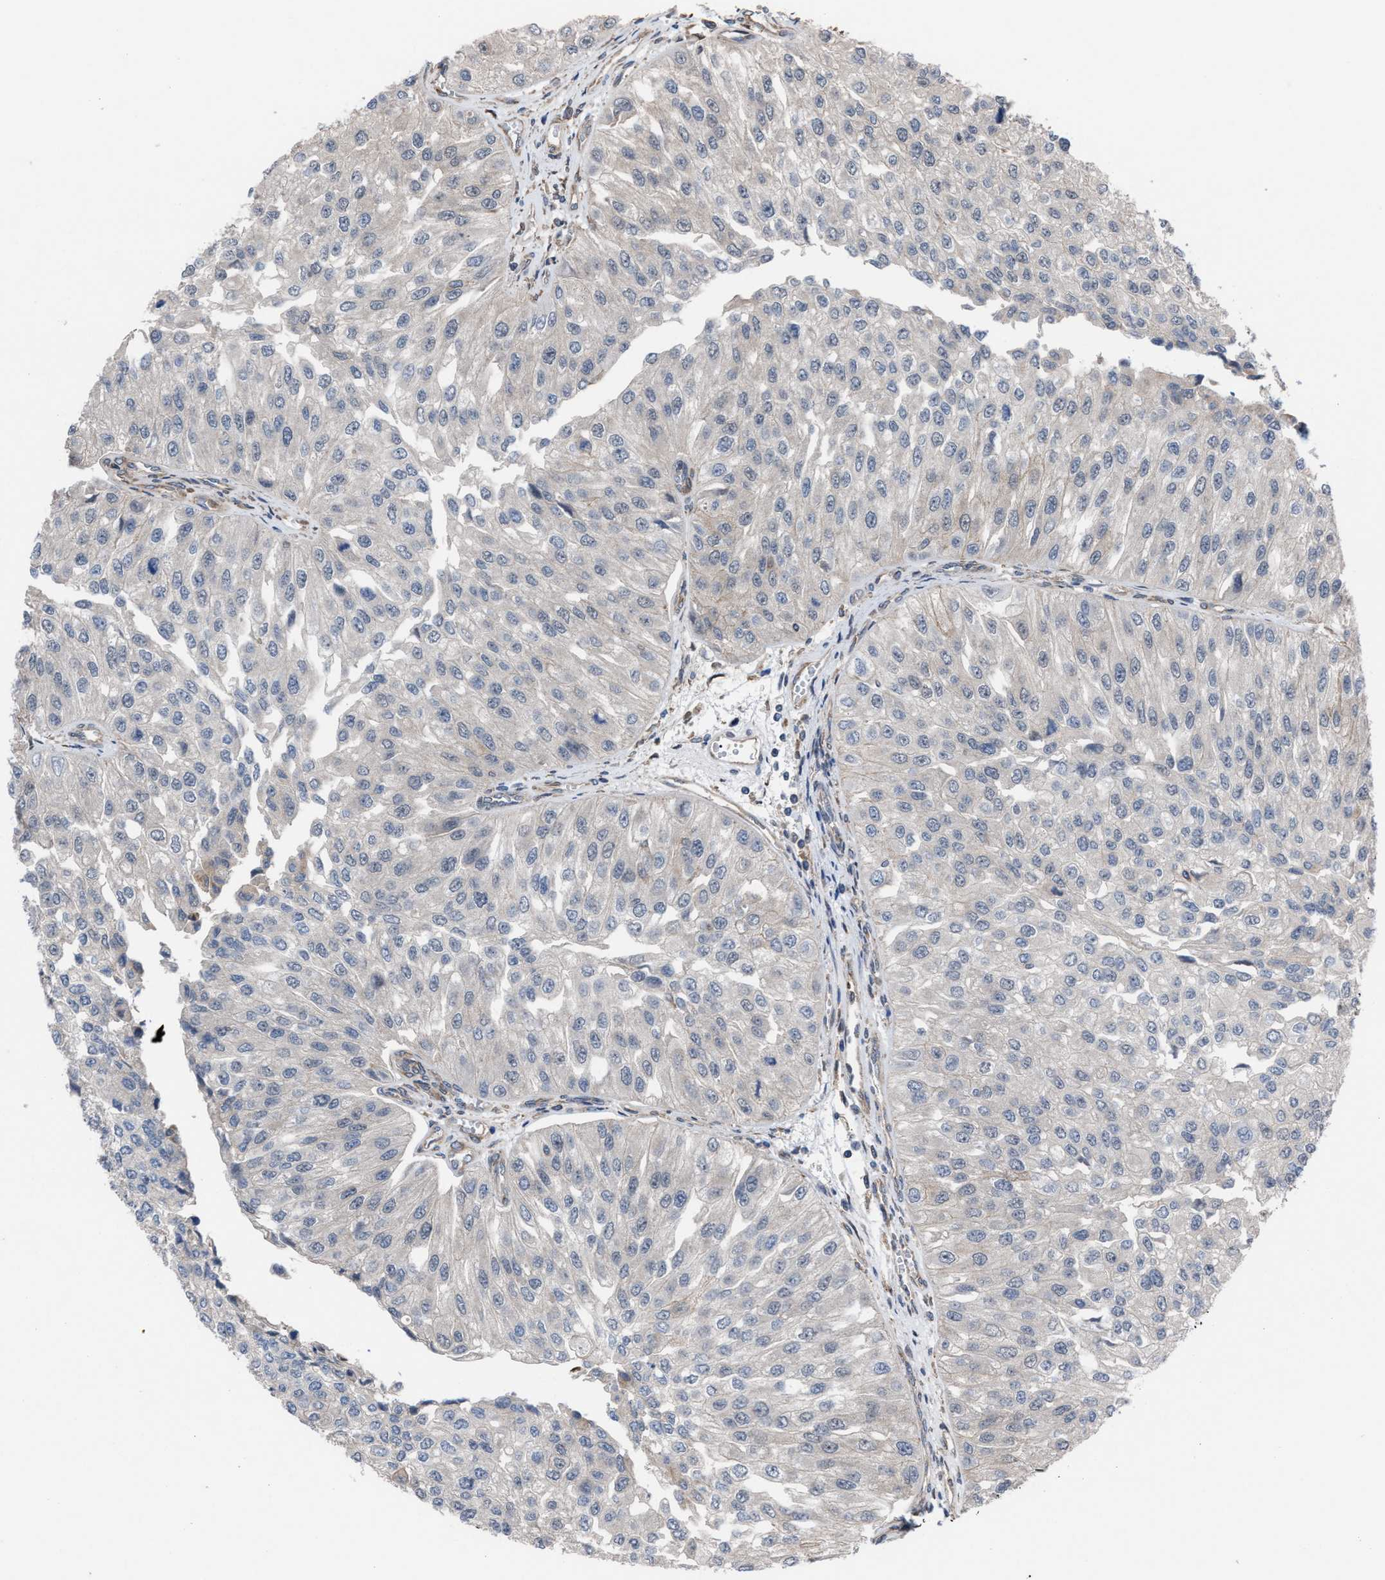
{"staining": {"intensity": "weak", "quantity": "<25%", "location": "cytoplasmic/membranous"}, "tissue": "urothelial cancer", "cell_type": "Tumor cells", "image_type": "cancer", "snomed": [{"axis": "morphology", "description": "Urothelial carcinoma, High grade"}, {"axis": "topography", "description": "Kidney"}, {"axis": "topography", "description": "Urinary bladder"}], "caption": "There is no significant expression in tumor cells of urothelial cancer. (Stains: DAB (3,3'-diaminobenzidine) IHC with hematoxylin counter stain, Microscopy: brightfield microscopy at high magnification).", "gene": "TP53BP2", "patient": {"sex": "male", "age": 77}}